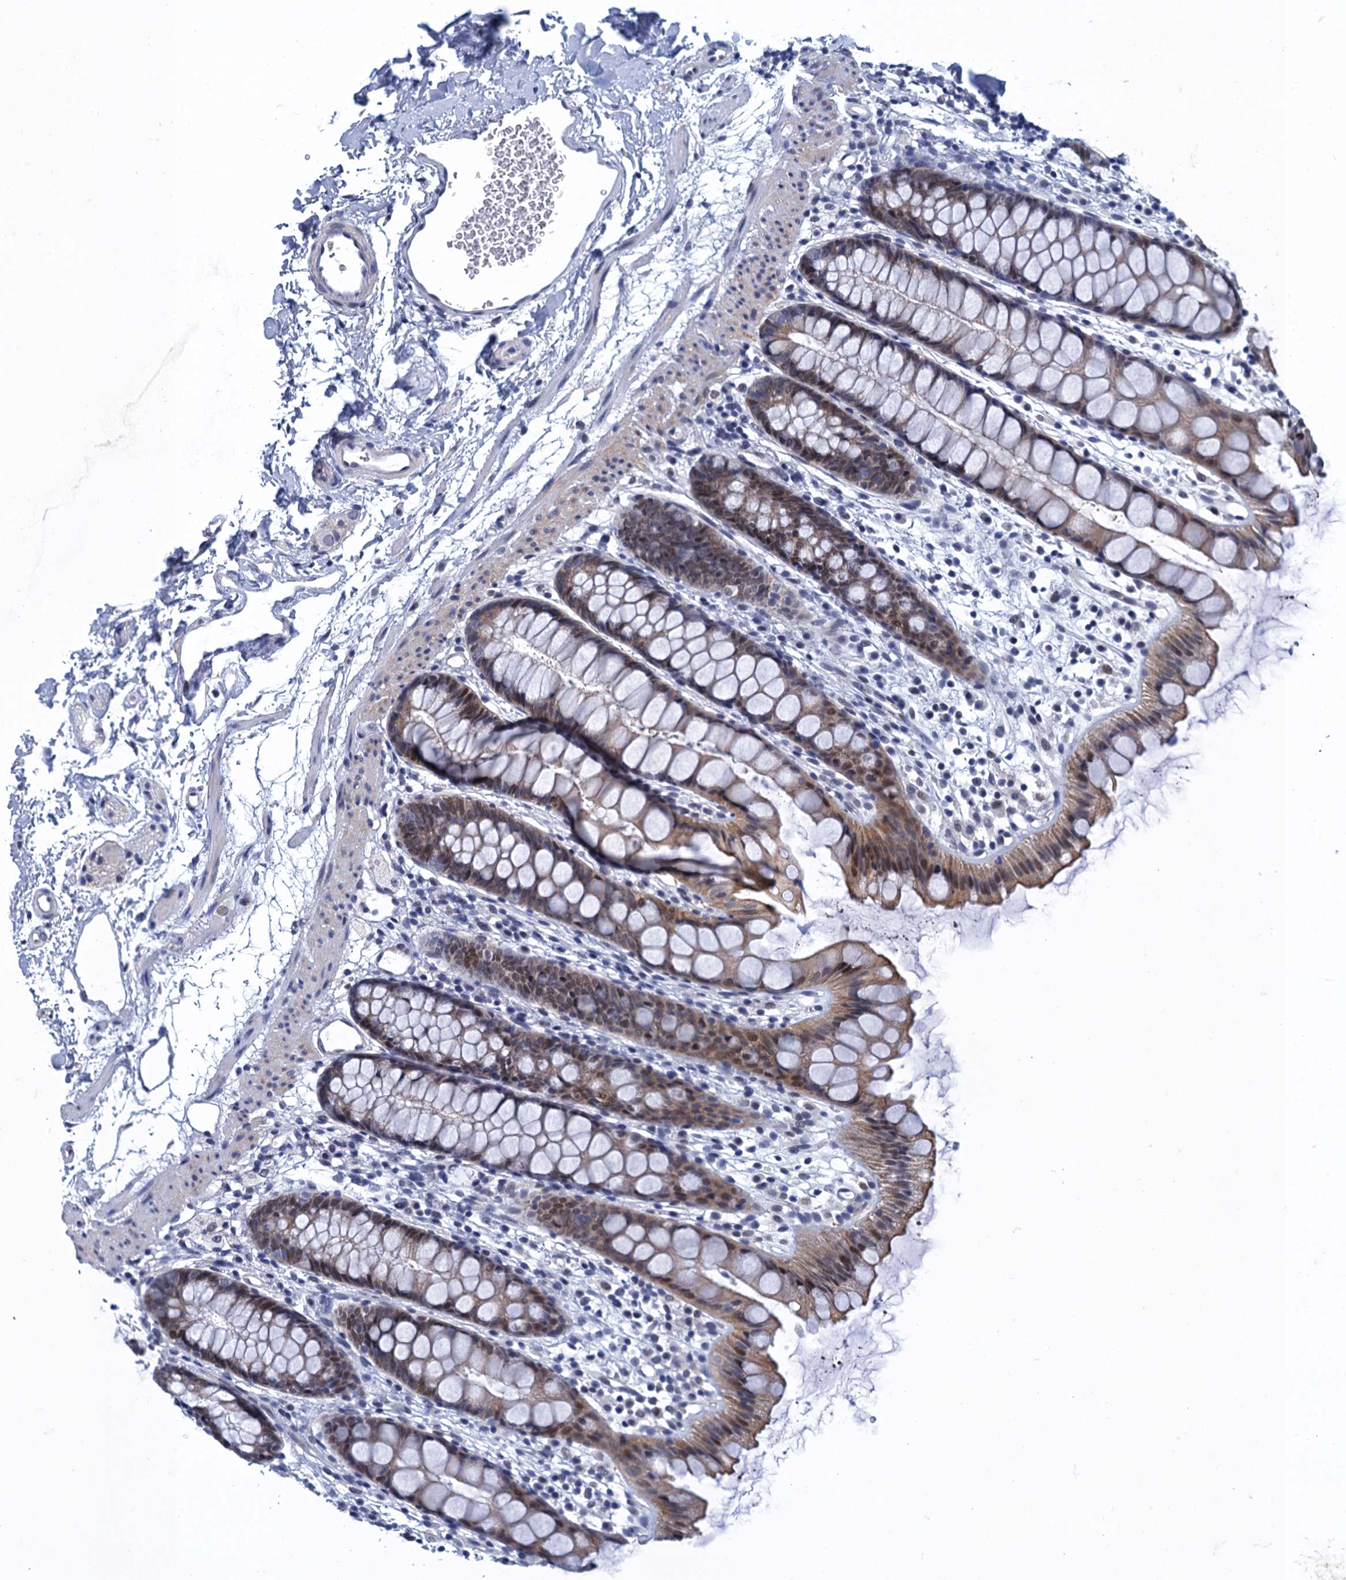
{"staining": {"intensity": "moderate", "quantity": ">75%", "location": "cytoplasmic/membranous,nuclear"}, "tissue": "rectum", "cell_type": "Glandular cells", "image_type": "normal", "snomed": [{"axis": "morphology", "description": "Normal tissue, NOS"}, {"axis": "topography", "description": "Rectum"}], "caption": "Unremarkable rectum exhibits moderate cytoplasmic/membranous,nuclear staining in about >75% of glandular cells.", "gene": "GINS3", "patient": {"sex": "female", "age": 65}}